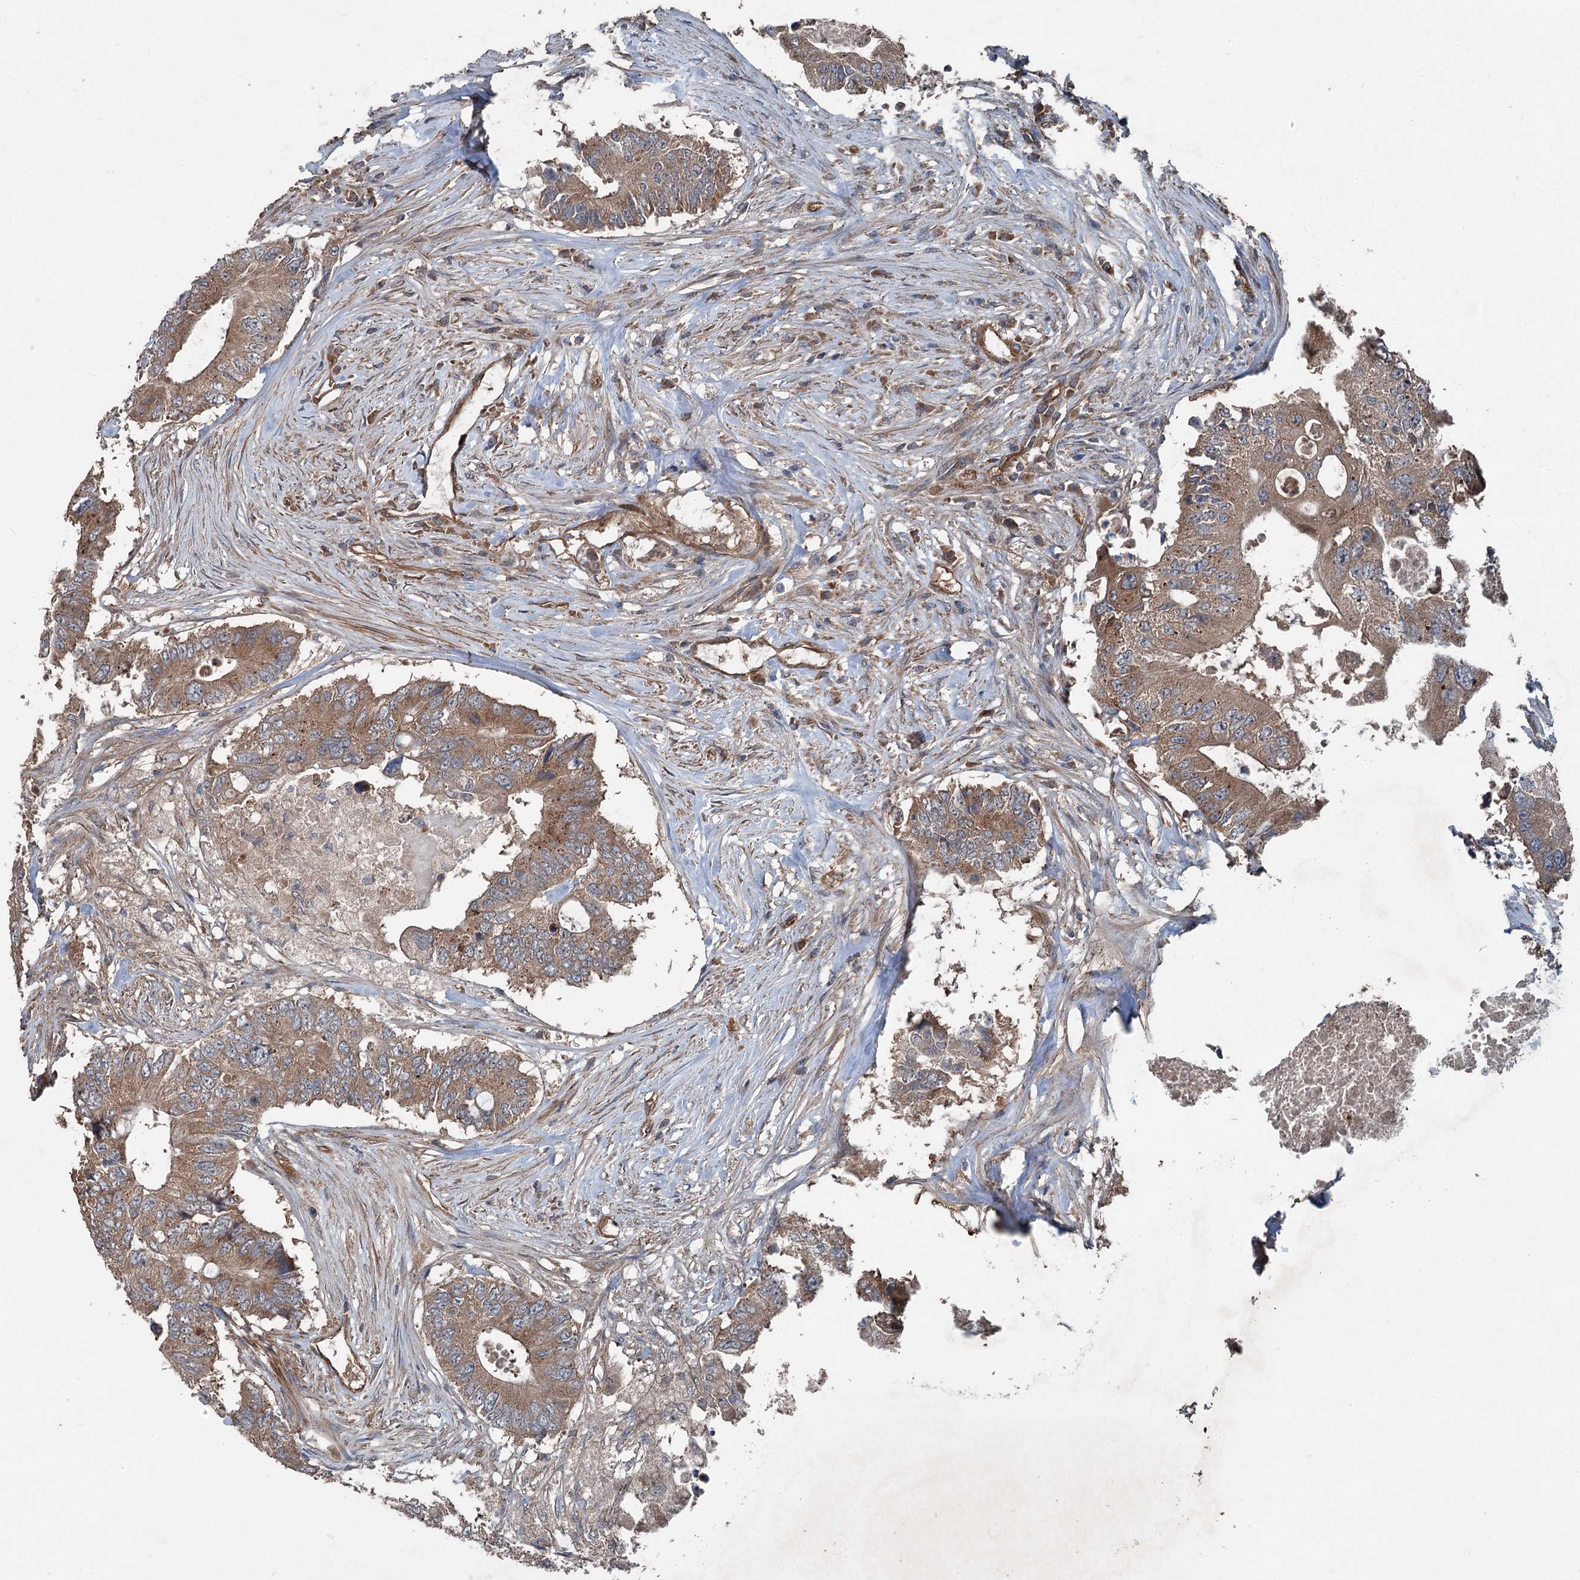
{"staining": {"intensity": "moderate", "quantity": ">75%", "location": "cytoplasmic/membranous"}, "tissue": "colorectal cancer", "cell_type": "Tumor cells", "image_type": "cancer", "snomed": [{"axis": "morphology", "description": "Adenocarcinoma, NOS"}, {"axis": "topography", "description": "Colon"}], "caption": "Colorectal cancer (adenocarcinoma) was stained to show a protein in brown. There is medium levels of moderate cytoplasmic/membranous positivity in about >75% of tumor cells.", "gene": "RNF214", "patient": {"sex": "male", "age": 71}}